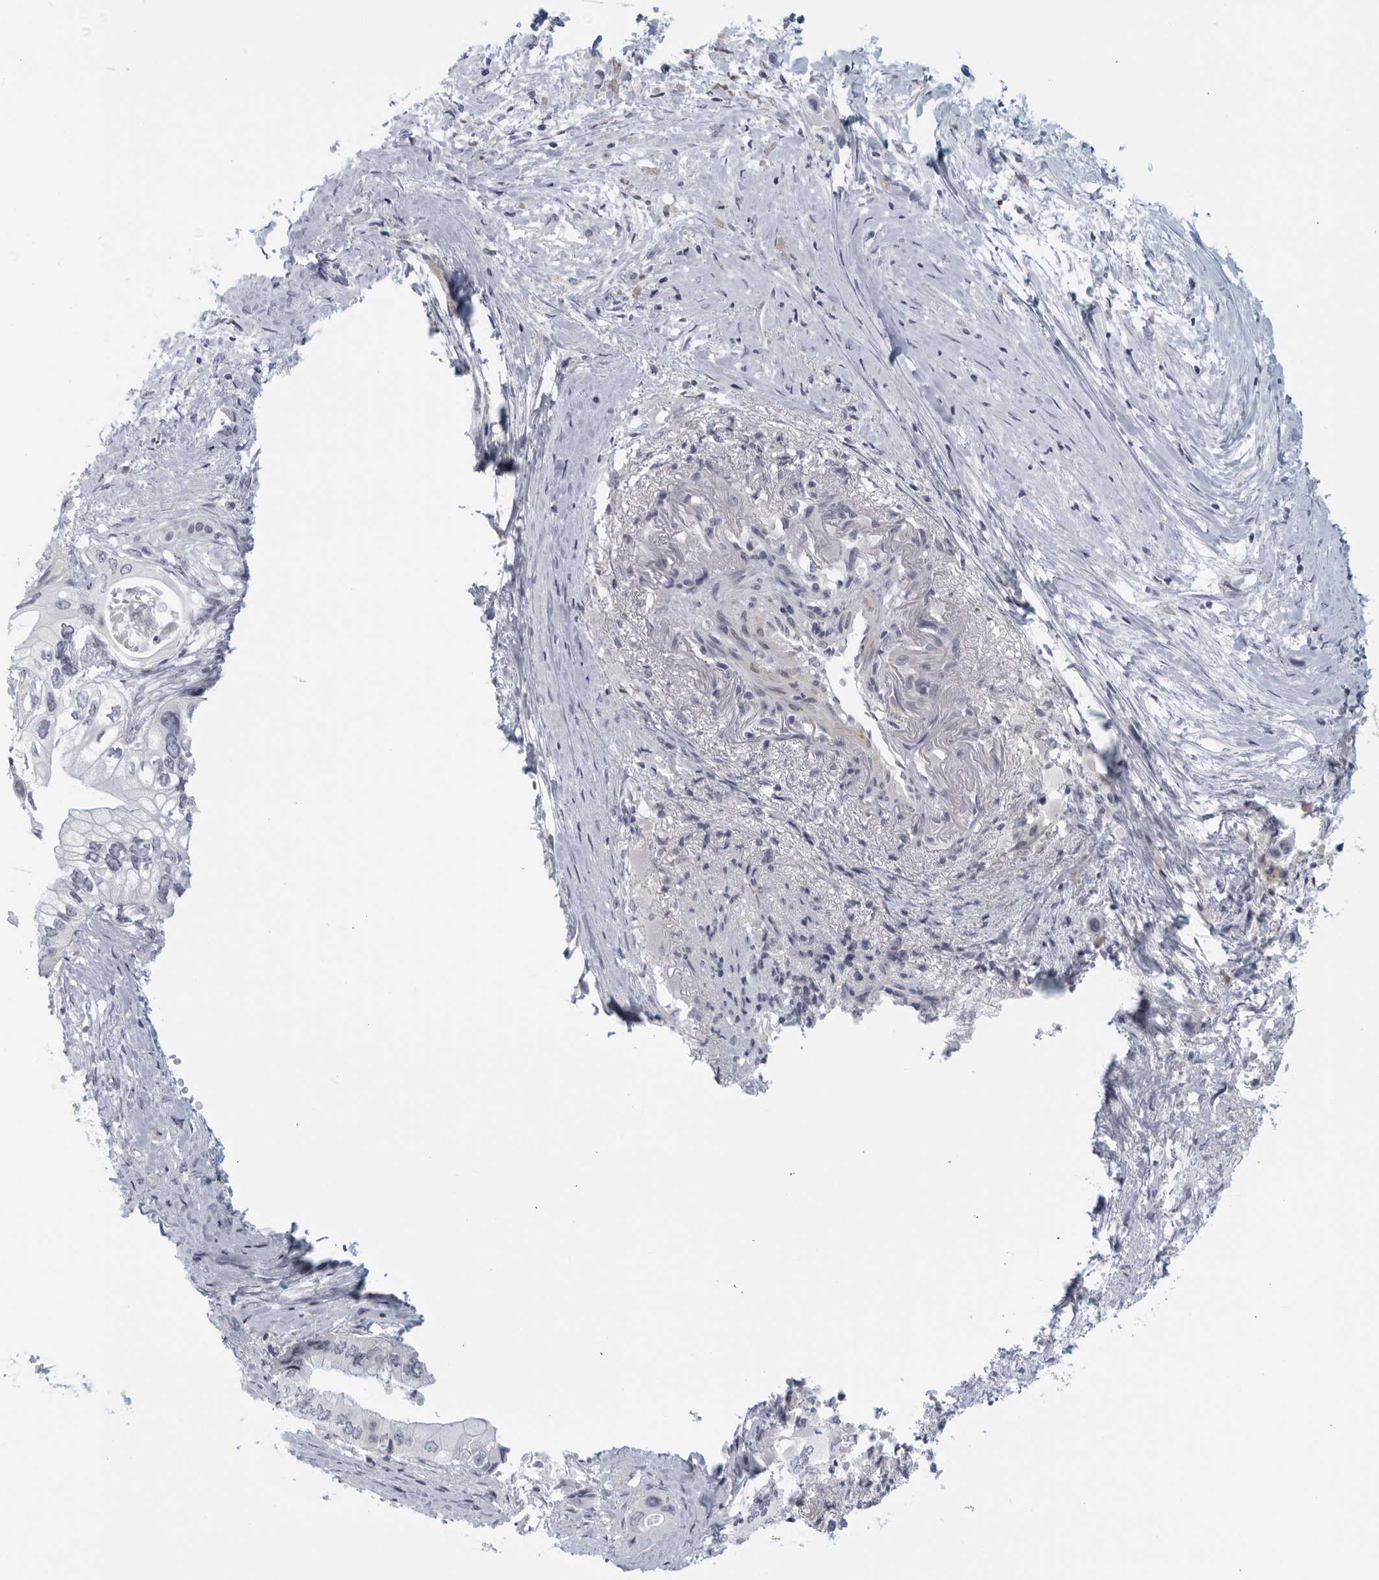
{"staining": {"intensity": "negative", "quantity": "none", "location": "none"}, "tissue": "pancreatic cancer", "cell_type": "Tumor cells", "image_type": "cancer", "snomed": [{"axis": "morphology", "description": "Adenocarcinoma, NOS"}, {"axis": "topography", "description": "Pancreas"}], "caption": "Micrograph shows no protein staining in tumor cells of pancreatic adenocarcinoma tissue. (DAB (3,3'-diaminobenzidine) immunohistochemistry with hematoxylin counter stain).", "gene": "MATN1", "patient": {"sex": "male", "age": 66}}